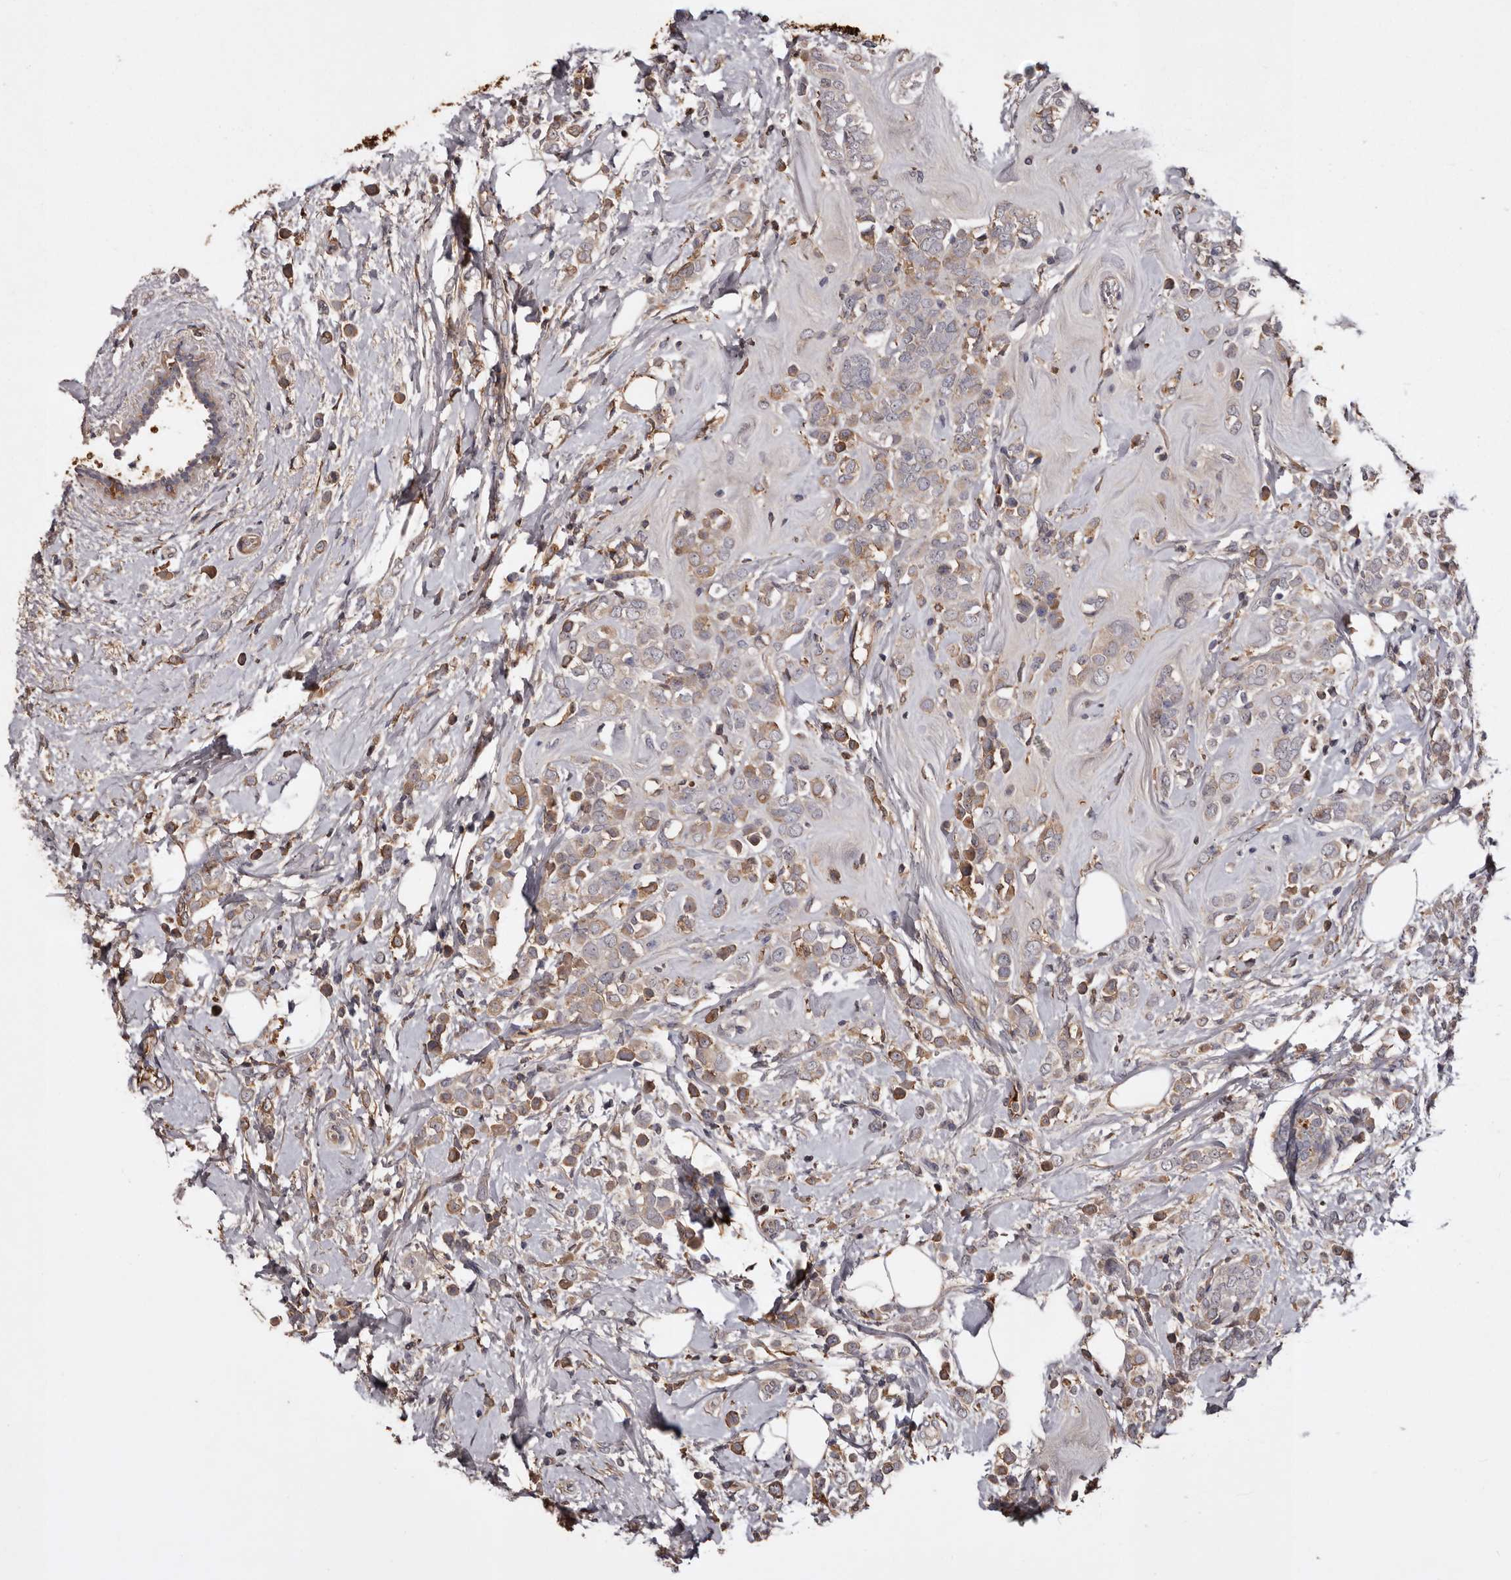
{"staining": {"intensity": "moderate", "quantity": ">75%", "location": "cytoplasmic/membranous"}, "tissue": "breast cancer", "cell_type": "Tumor cells", "image_type": "cancer", "snomed": [{"axis": "morphology", "description": "Lobular carcinoma"}, {"axis": "topography", "description": "Breast"}], "caption": "Protein staining displays moderate cytoplasmic/membranous expression in approximately >75% of tumor cells in lobular carcinoma (breast).", "gene": "CYP1B1", "patient": {"sex": "female", "age": 47}}